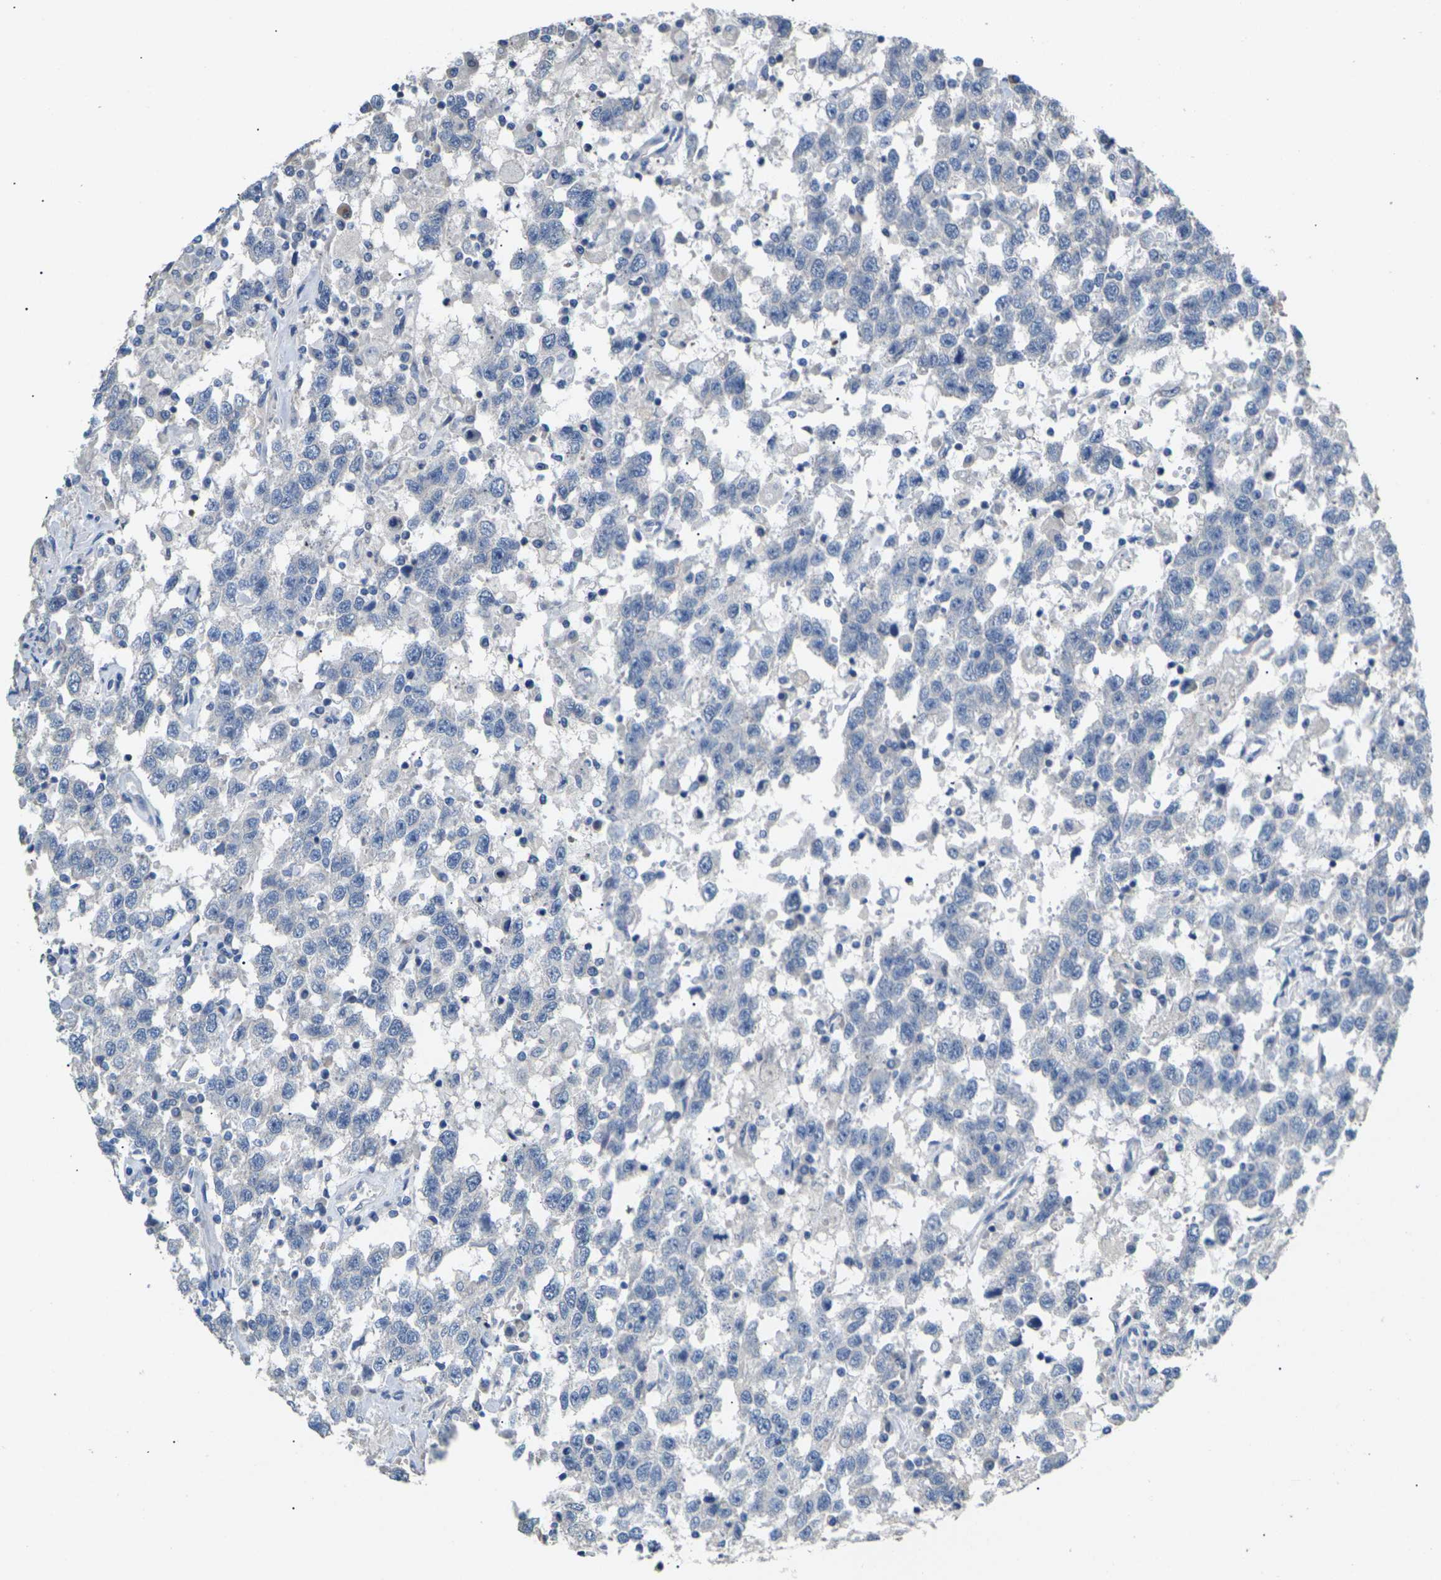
{"staining": {"intensity": "negative", "quantity": "none", "location": "none"}, "tissue": "testis cancer", "cell_type": "Tumor cells", "image_type": "cancer", "snomed": [{"axis": "morphology", "description": "Seminoma, NOS"}, {"axis": "topography", "description": "Testis"}], "caption": "Immunohistochemistry (IHC) photomicrograph of seminoma (testis) stained for a protein (brown), which demonstrates no expression in tumor cells.", "gene": "KLHDC8B", "patient": {"sex": "male", "age": 41}}